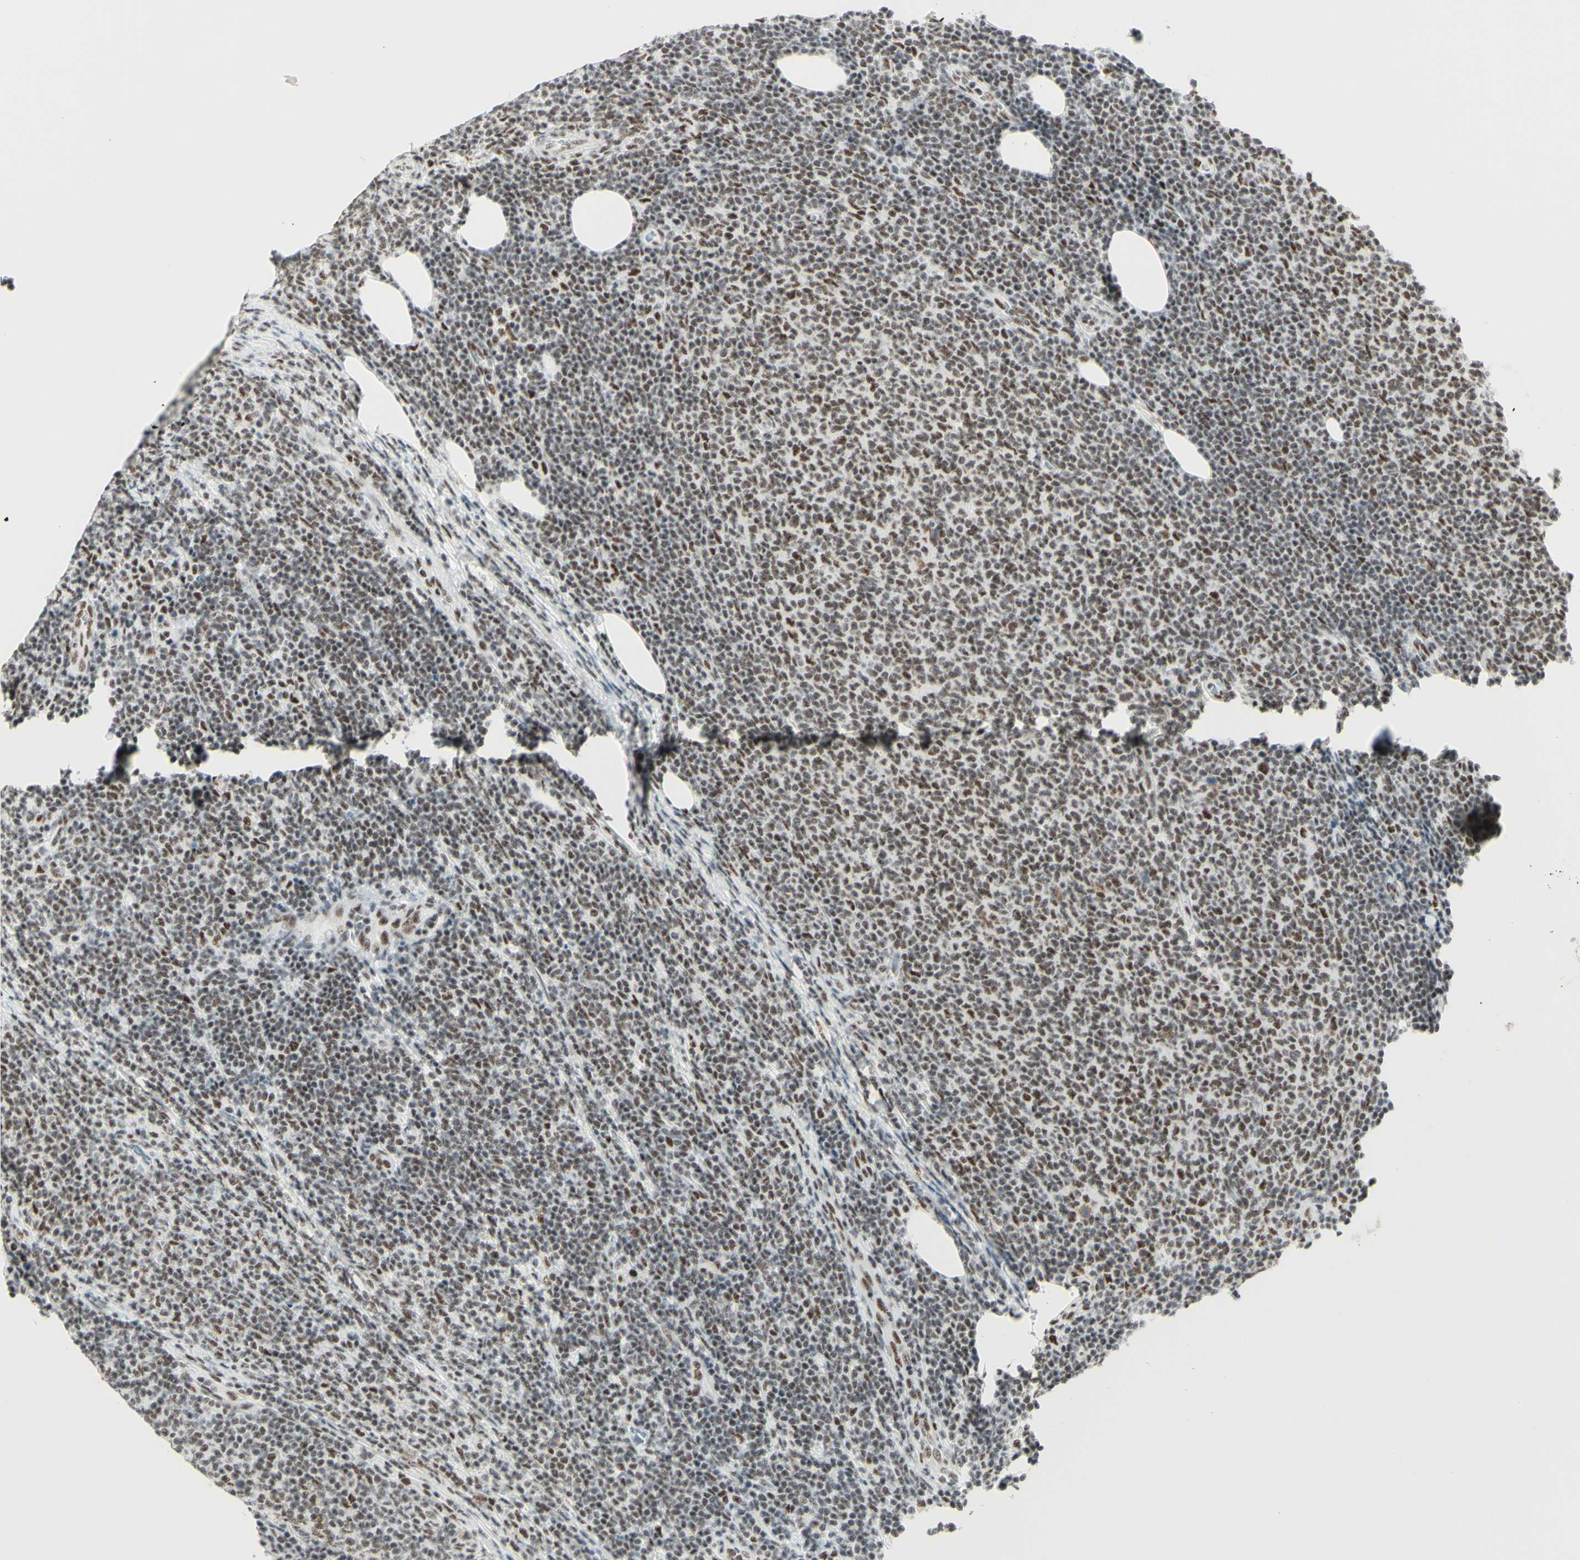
{"staining": {"intensity": "weak", "quantity": "25%-75%", "location": "nuclear"}, "tissue": "lymphoma", "cell_type": "Tumor cells", "image_type": "cancer", "snomed": [{"axis": "morphology", "description": "Malignant lymphoma, non-Hodgkin's type, Low grade"}, {"axis": "topography", "description": "Lymph node"}], "caption": "High-power microscopy captured an immunohistochemistry (IHC) photomicrograph of malignant lymphoma, non-Hodgkin's type (low-grade), revealing weak nuclear expression in about 25%-75% of tumor cells.", "gene": "WTAP", "patient": {"sex": "male", "age": 66}}